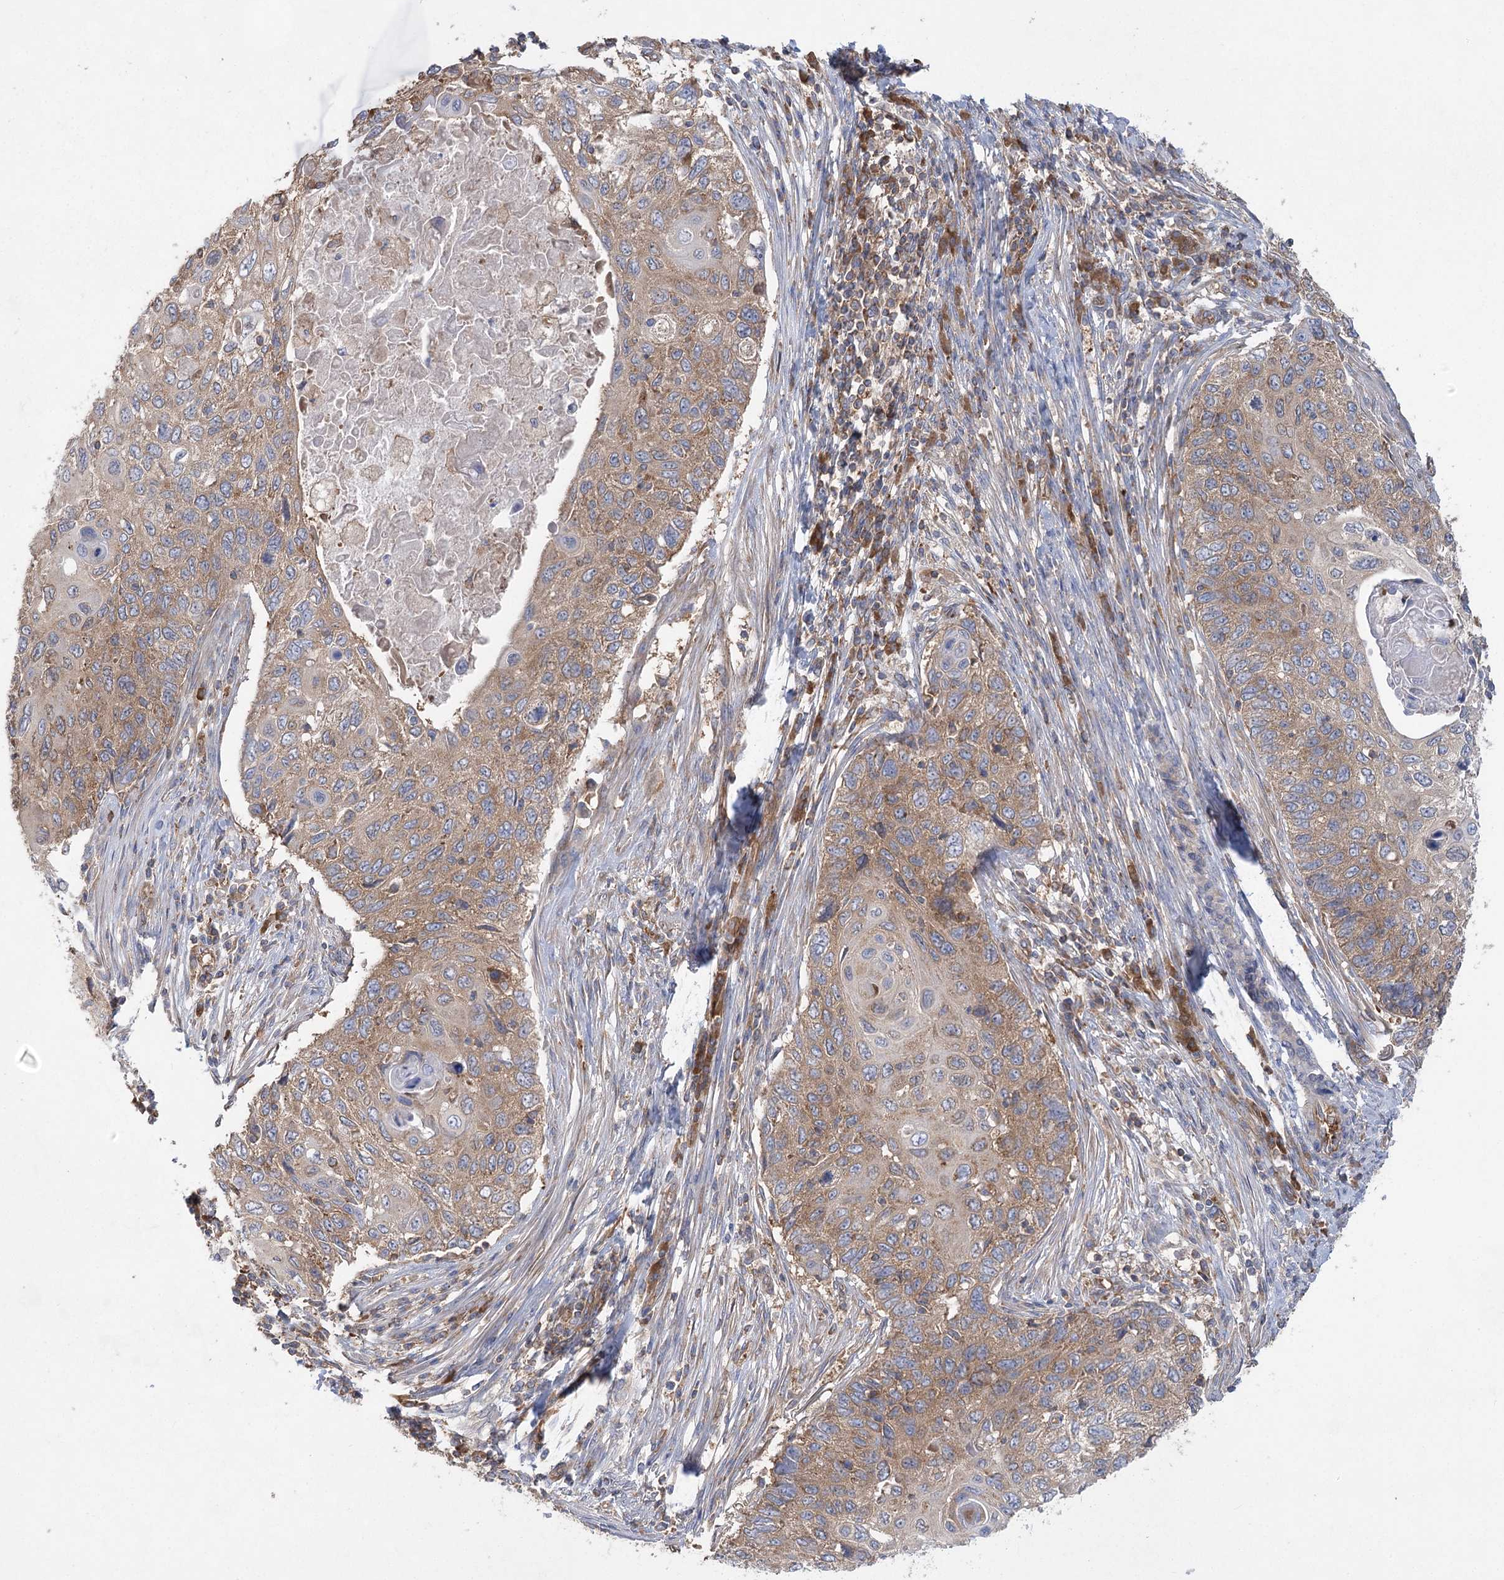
{"staining": {"intensity": "moderate", "quantity": ">75%", "location": "cytoplasmic/membranous"}, "tissue": "cervical cancer", "cell_type": "Tumor cells", "image_type": "cancer", "snomed": [{"axis": "morphology", "description": "Squamous cell carcinoma, NOS"}, {"axis": "topography", "description": "Cervix"}], "caption": "Tumor cells exhibit medium levels of moderate cytoplasmic/membranous expression in approximately >75% of cells in human cervical squamous cell carcinoma.", "gene": "EIF3A", "patient": {"sex": "female", "age": 70}}